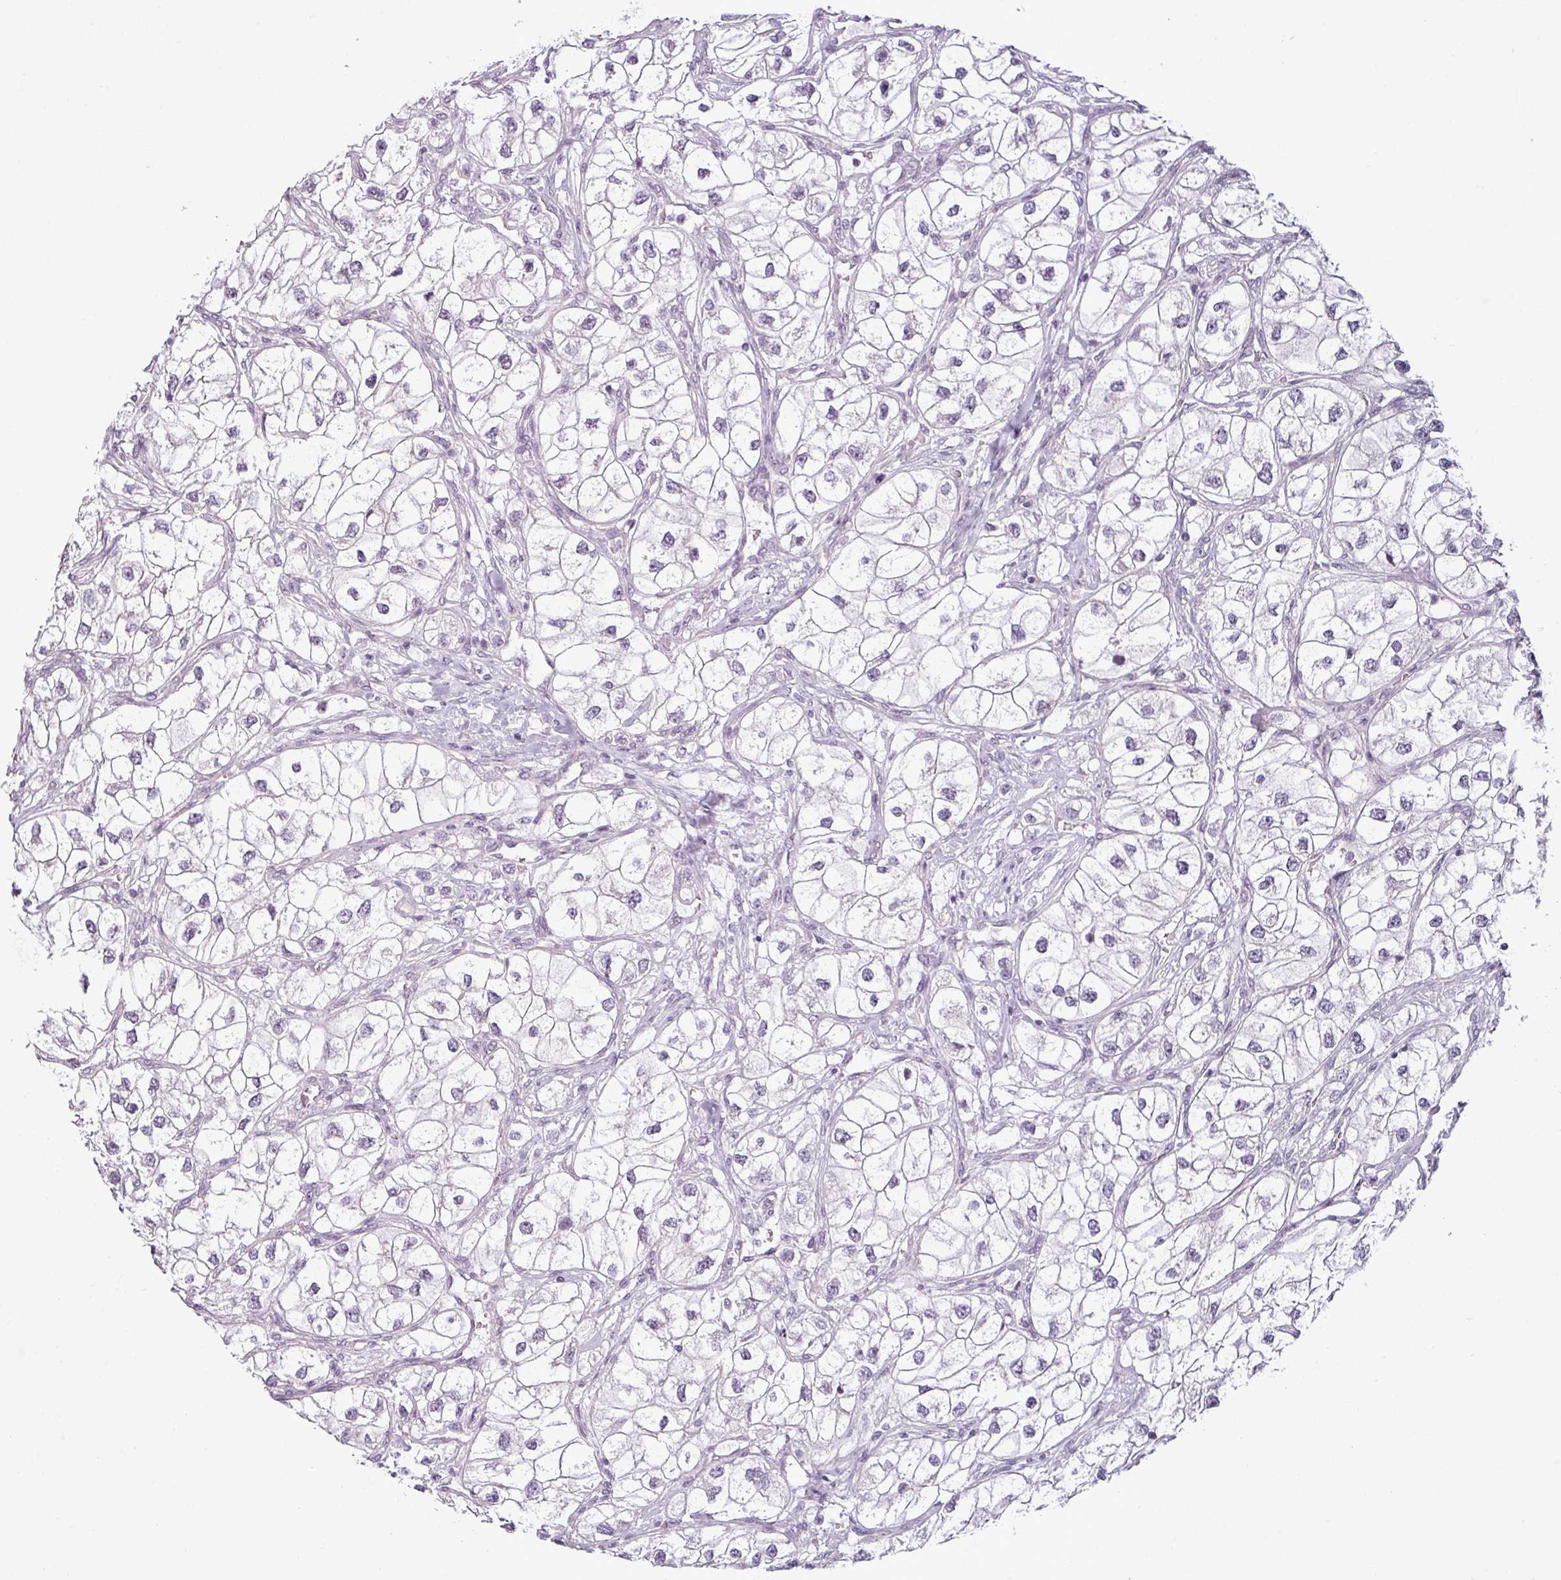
{"staining": {"intensity": "negative", "quantity": "none", "location": "none"}, "tissue": "renal cancer", "cell_type": "Tumor cells", "image_type": "cancer", "snomed": [{"axis": "morphology", "description": "Adenocarcinoma, NOS"}, {"axis": "topography", "description": "Kidney"}], "caption": "Immunohistochemistry (IHC) micrograph of neoplastic tissue: renal cancer stained with DAB reveals no significant protein positivity in tumor cells.", "gene": "OR52D1", "patient": {"sex": "male", "age": 59}}